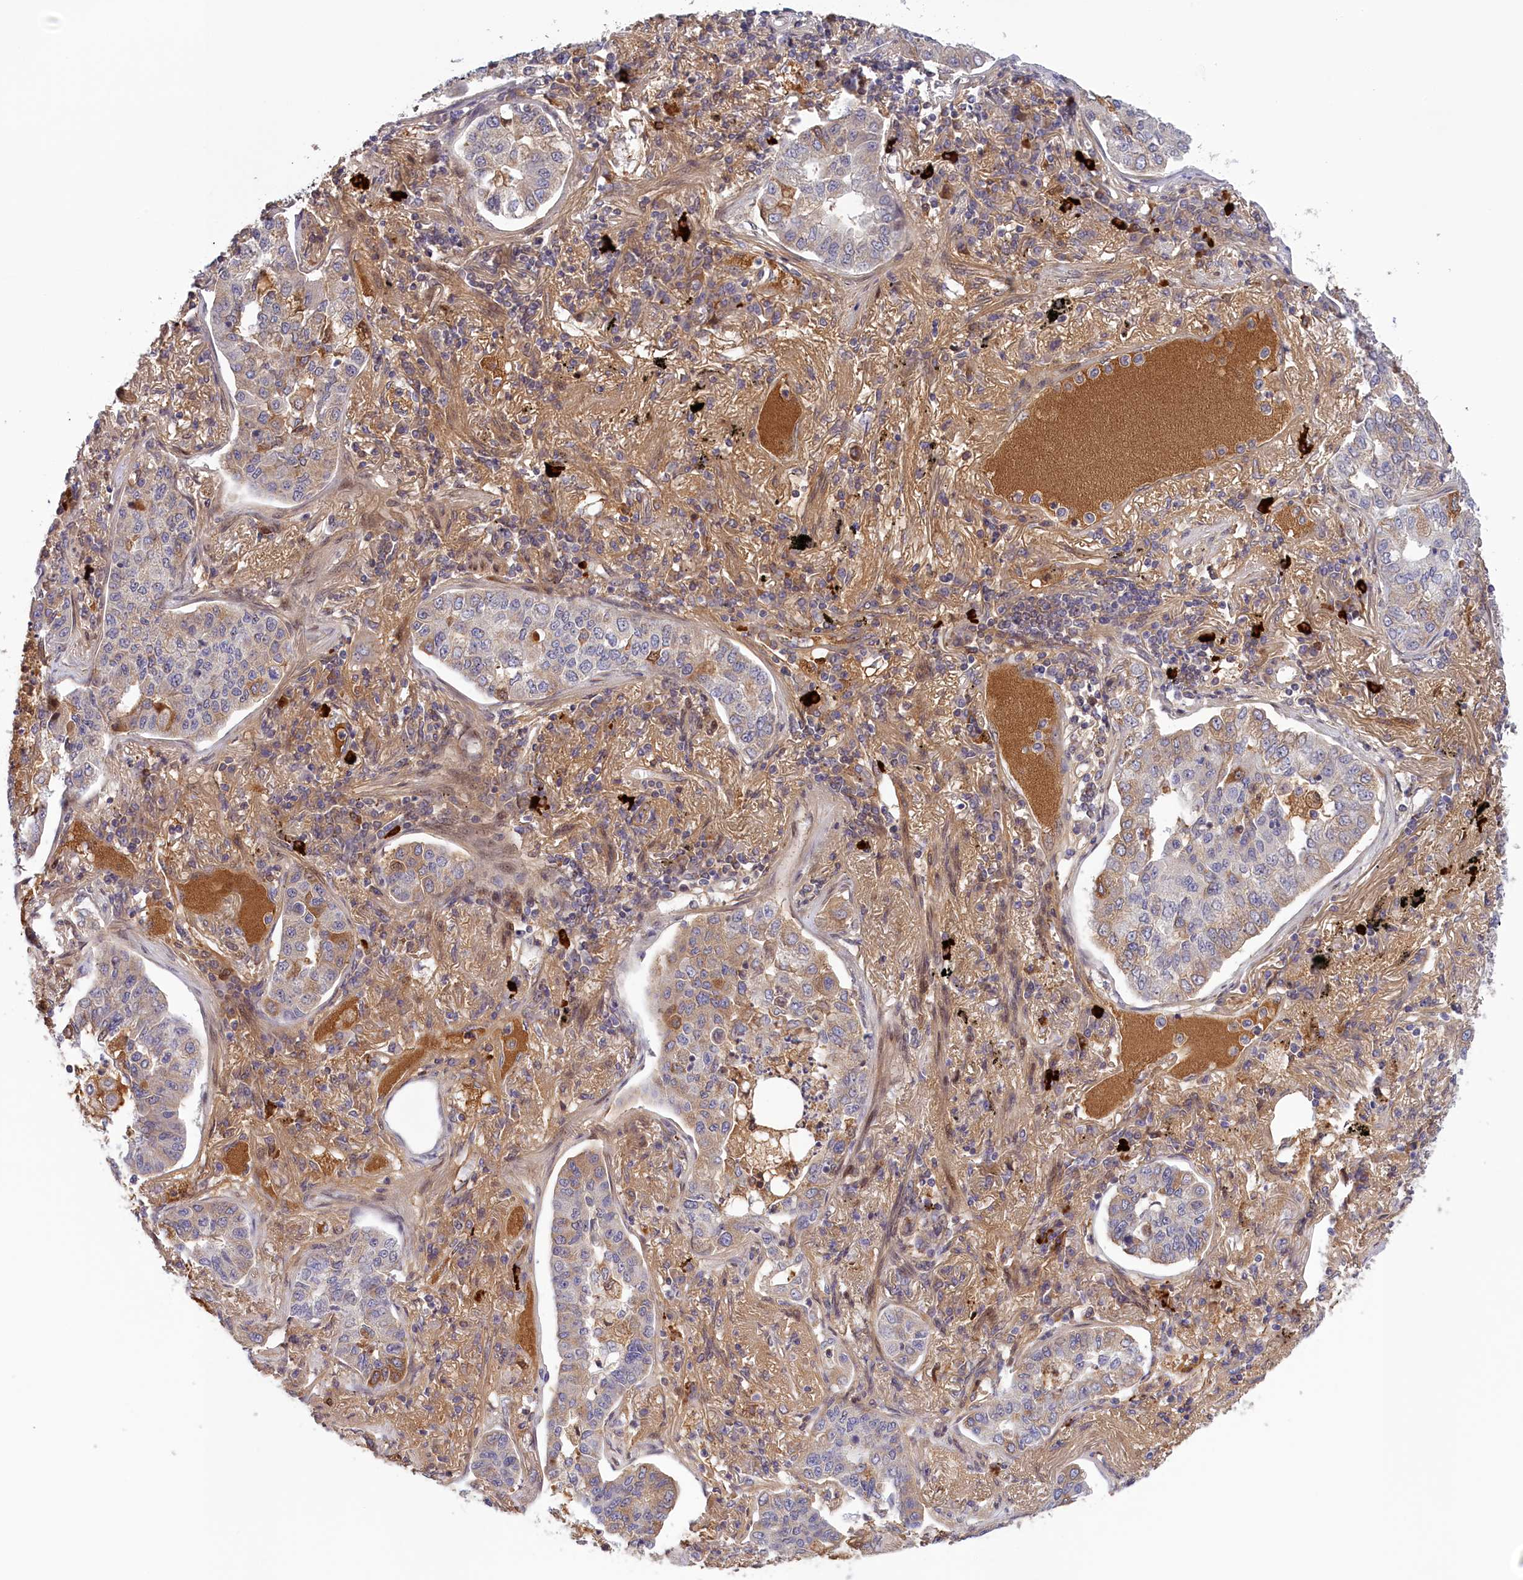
{"staining": {"intensity": "moderate", "quantity": "<25%", "location": "cytoplasmic/membranous"}, "tissue": "lung cancer", "cell_type": "Tumor cells", "image_type": "cancer", "snomed": [{"axis": "morphology", "description": "Adenocarcinoma, NOS"}, {"axis": "topography", "description": "Lung"}], "caption": "Lung adenocarcinoma stained with IHC reveals moderate cytoplasmic/membranous positivity in approximately <25% of tumor cells.", "gene": "RRAD", "patient": {"sex": "male", "age": 49}}